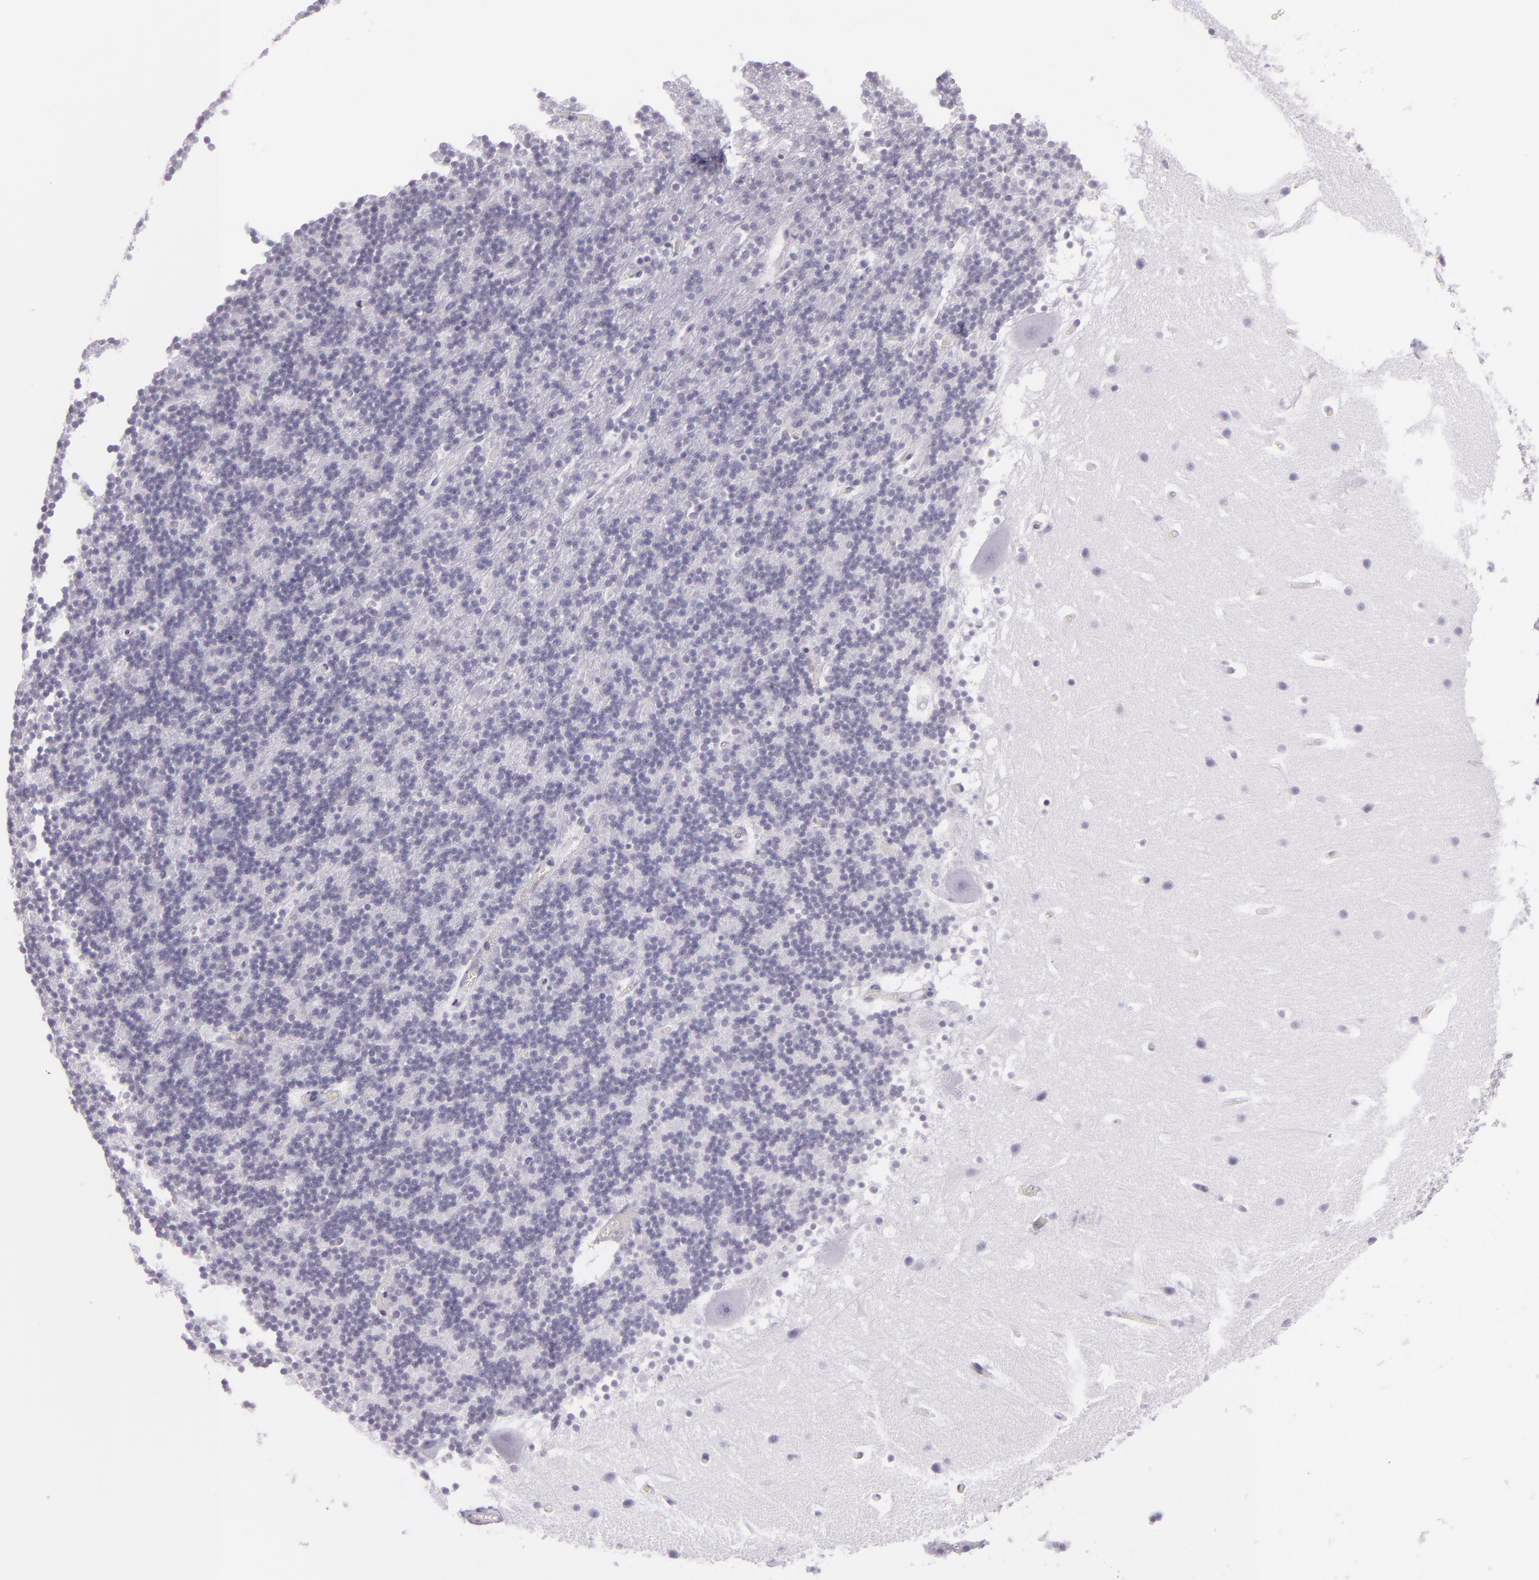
{"staining": {"intensity": "negative", "quantity": "none", "location": "none"}, "tissue": "cerebellum", "cell_type": "Cells in granular layer", "image_type": "normal", "snomed": [{"axis": "morphology", "description": "Normal tissue, NOS"}, {"axis": "topography", "description": "Cerebellum"}], "caption": "The photomicrograph reveals no staining of cells in granular layer in normal cerebellum.", "gene": "MUC6", "patient": {"sex": "male", "age": 45}}